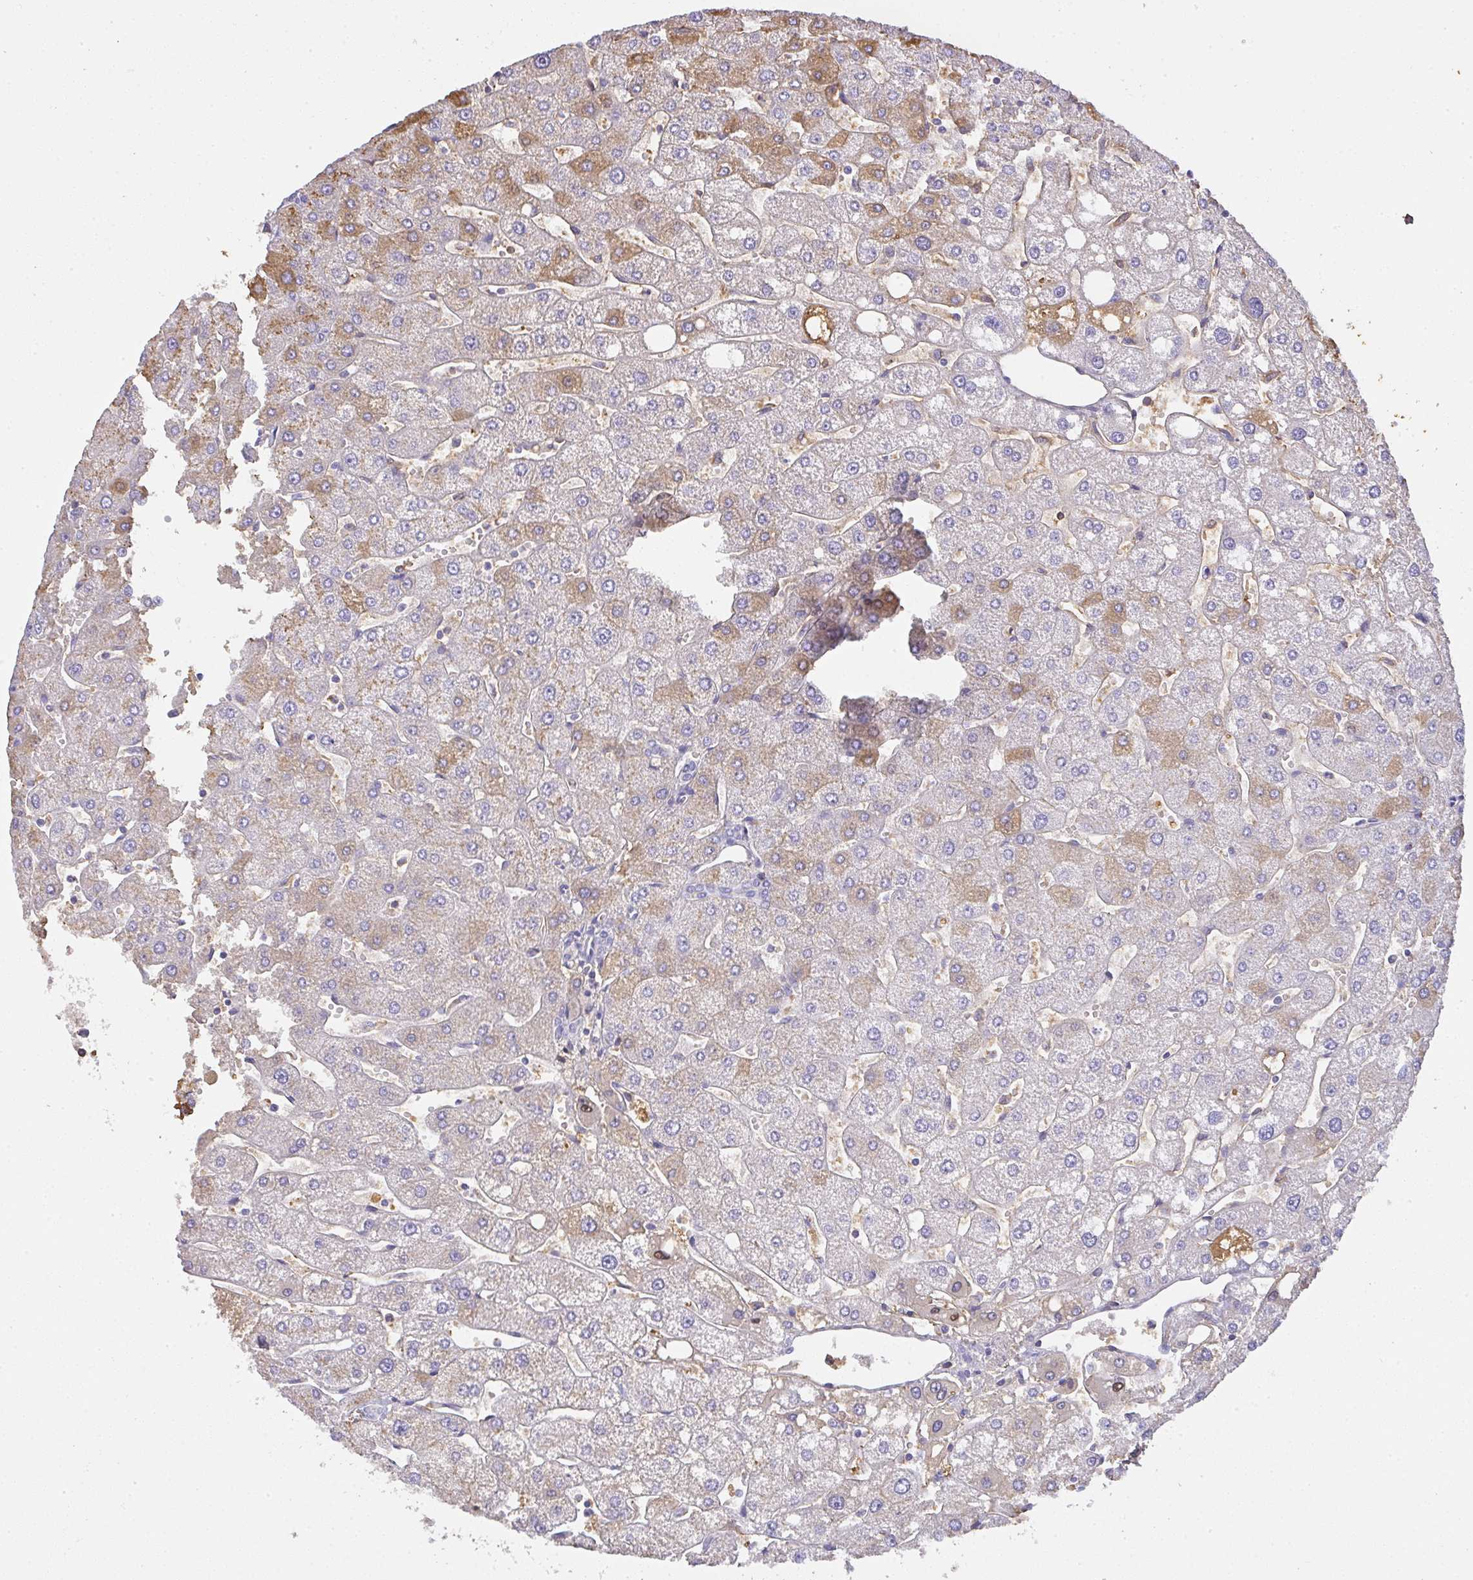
{"staining": {"intensity": "negative", "quantity": "none", "location": "none"}, "tissue": "liver", "cell_type": "Cholangiocytes", "image_type": "normal", "snomed": [{"axis": "morphology", "description": "Normal tissue, NOS"}, {"axis": "topography", "description": "Liver"}], "caption": "This is a histopathology image of immunohistochemistry (IHC) staining of normal liver, which shows no positivity in cholangiocytes.", "gene": "SMYD5", "patient": {"sex": "male", "age": 67}}